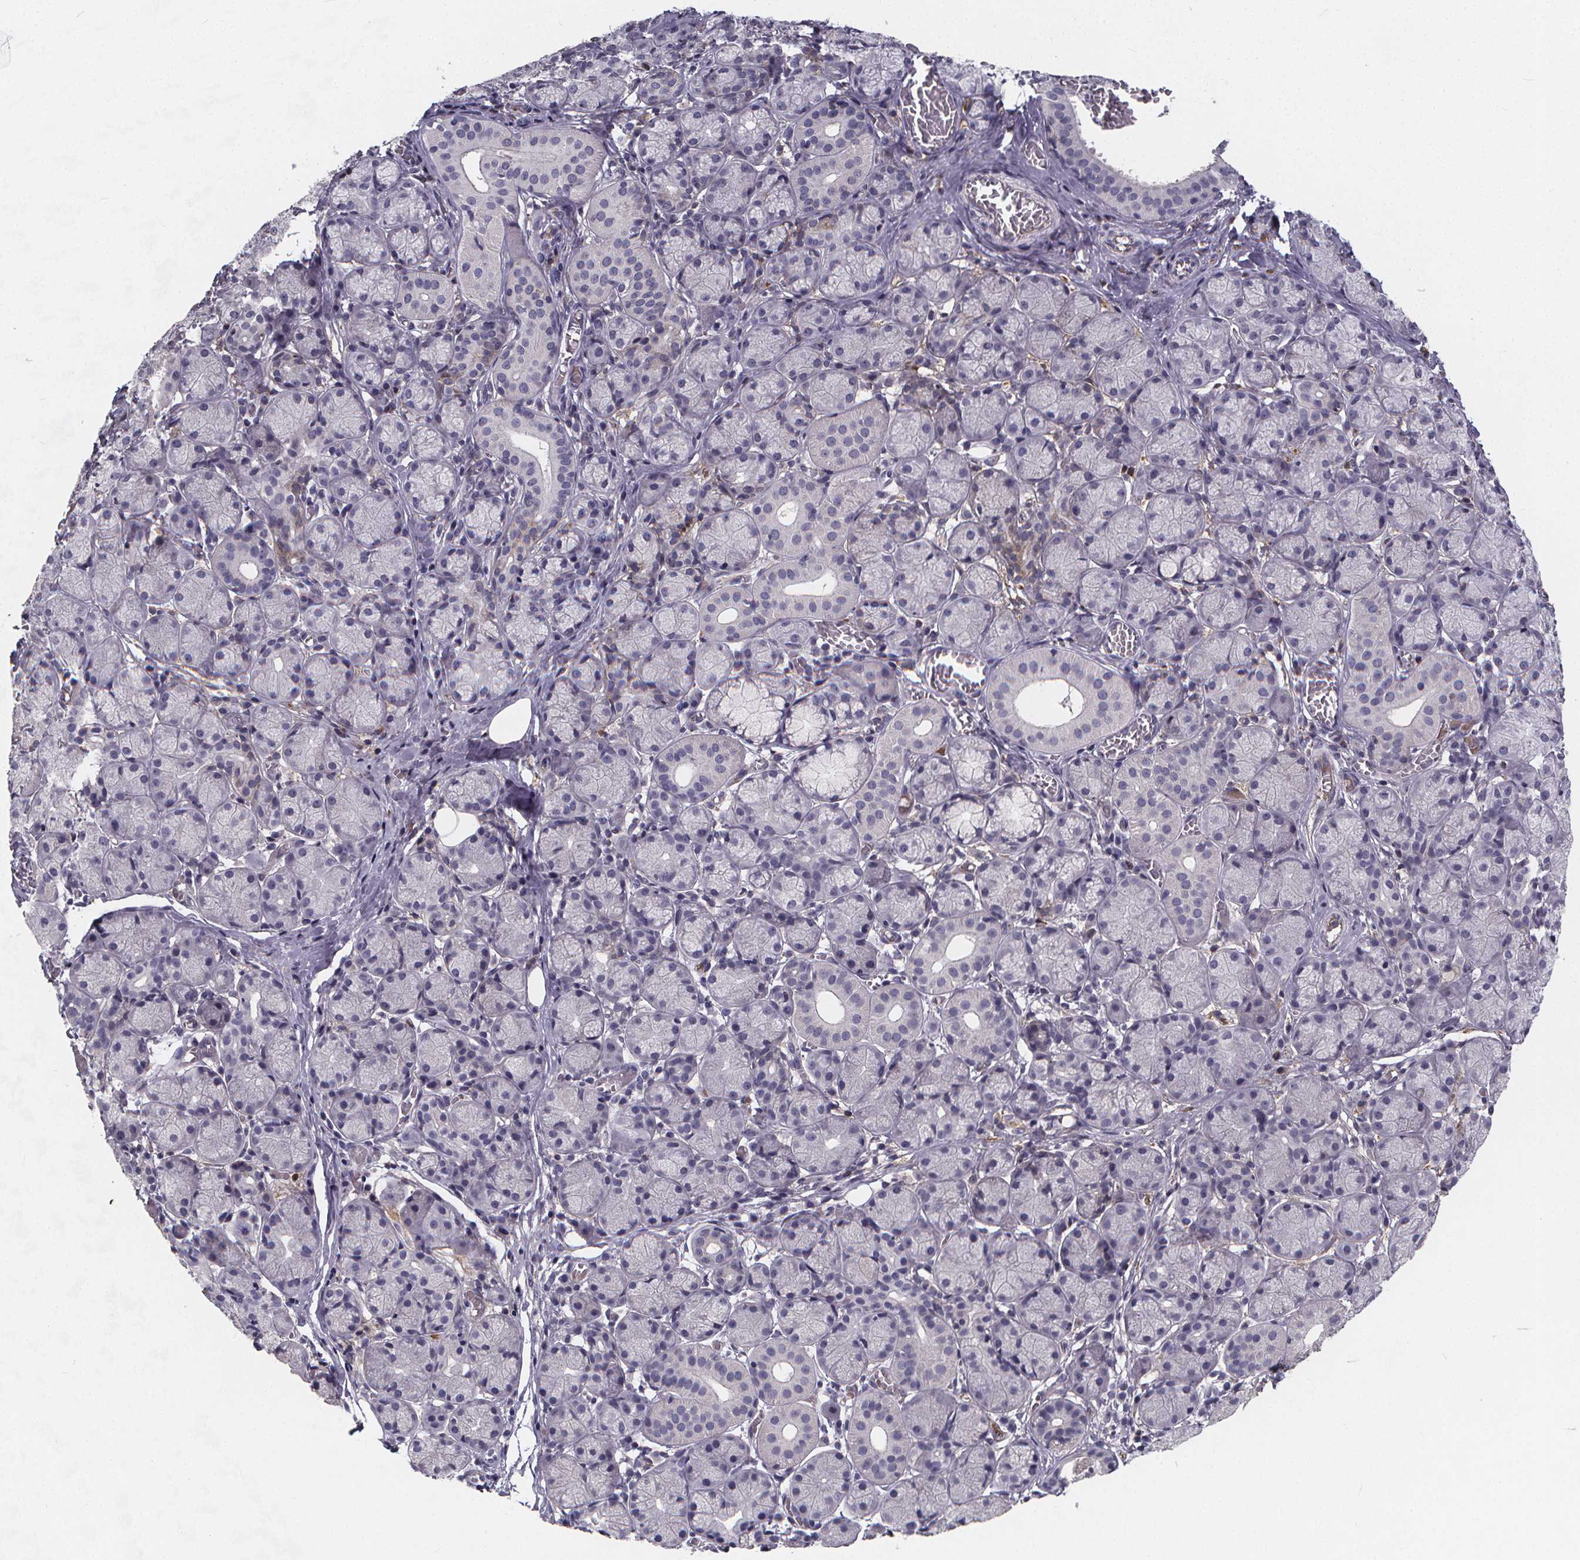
{"staining": {"intensity": "negative", "quantity": "none", "location": "none"}, "tissue": "salivary gland", "cell_type": "Glandular cells", "image_type": "normal", "snomed": [{"axis": "morphology", "description": "Normal tissue, NOS"}, {"axis": "topography", "description": "Salivary gland"}, {"axis": "topography", "description": "Peripheral nerve tissue"}], "caption": "High magnification brightfield microscopy of normal salivary gland stained with DAB (3,3'-diaminobenzidine) (brown) and counterstained with hematoxylin (blue): glandular cells show no significant expression.", "gene": "AGT", "patient": {"sex": "female", "age": 24}}